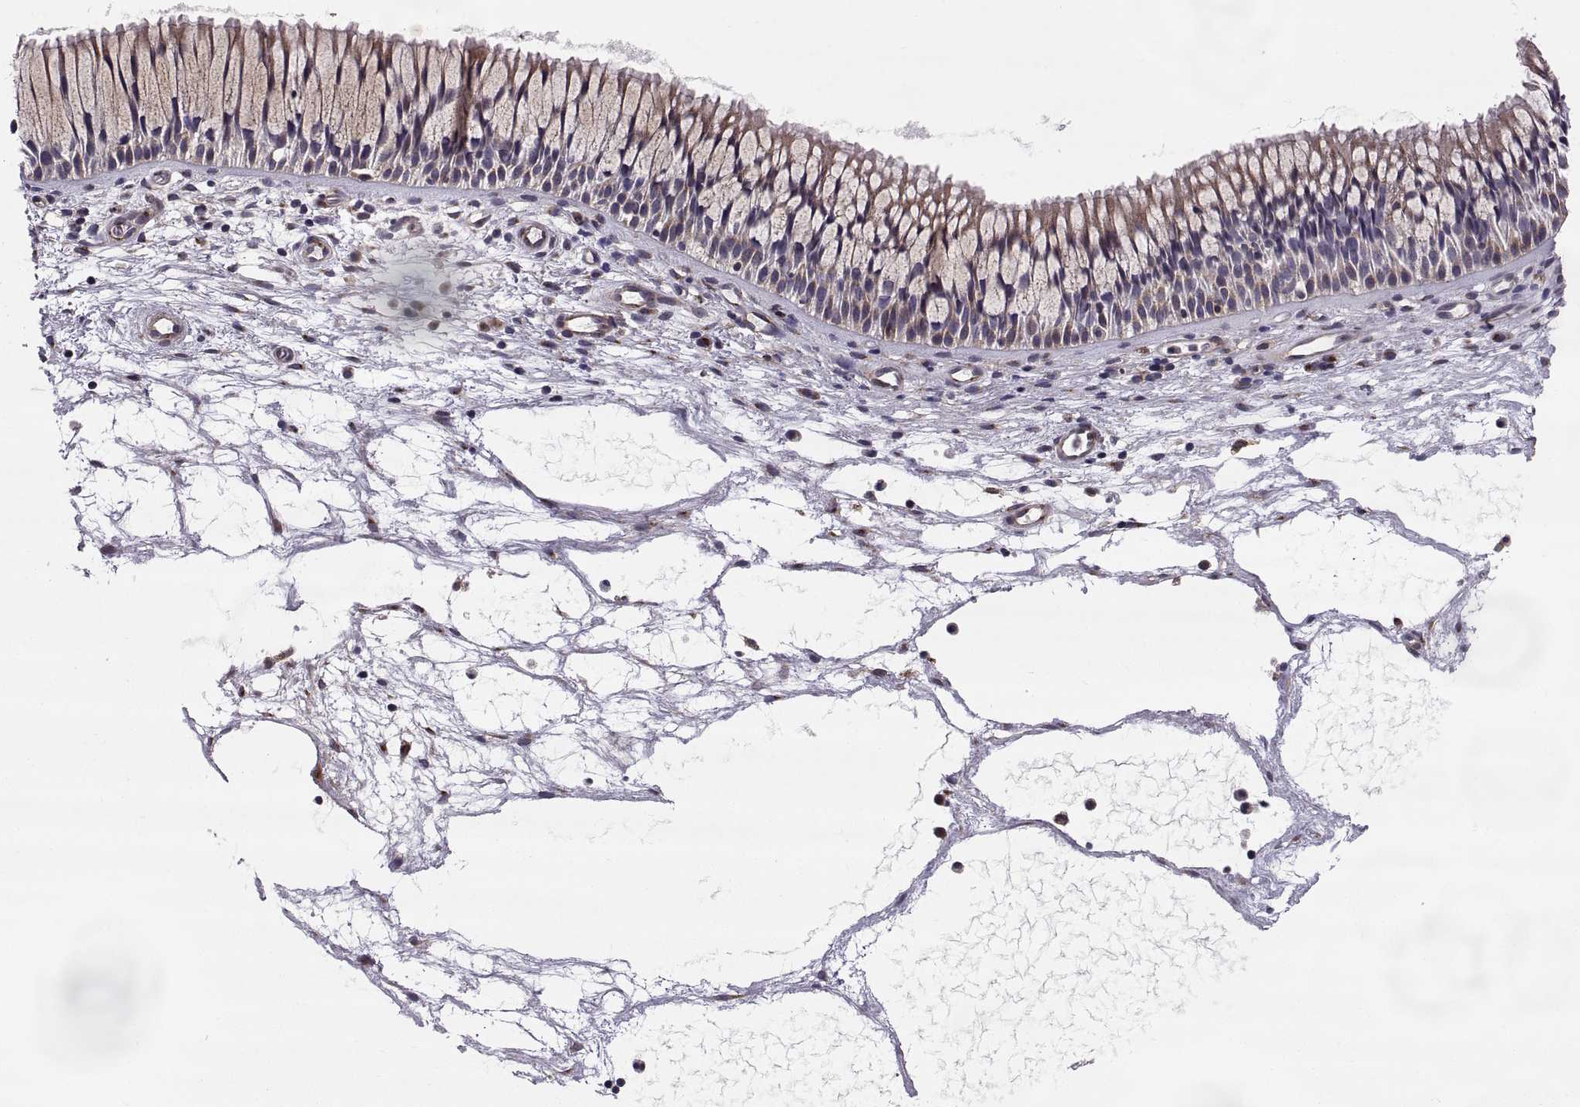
{"staining": {"intensity": "moderate", "quantity": "25%-75%", "location": "cytoplasmic/membranous"}, "tissue": "nasopharynx", "cell_type": "Respiratory epithelial cells", "image_type": "normal", "snomed": [{"axis": "morphology", "description": "Normal tissue, NOS"}, {"axis": "topography", "description": "Nasopharynx"}], "caption": "The histopathology image displays immunohistochemical staining of unremarkable nasopharynx. There is moderate cytoplasmic/membranous expression is seen in approximately 25%-75% of respiratory epithelial cells. (IHC, brightfield microscopy, high magnification).", "gene": "TESC", "patient": {"sex": "male", "age": 51}}